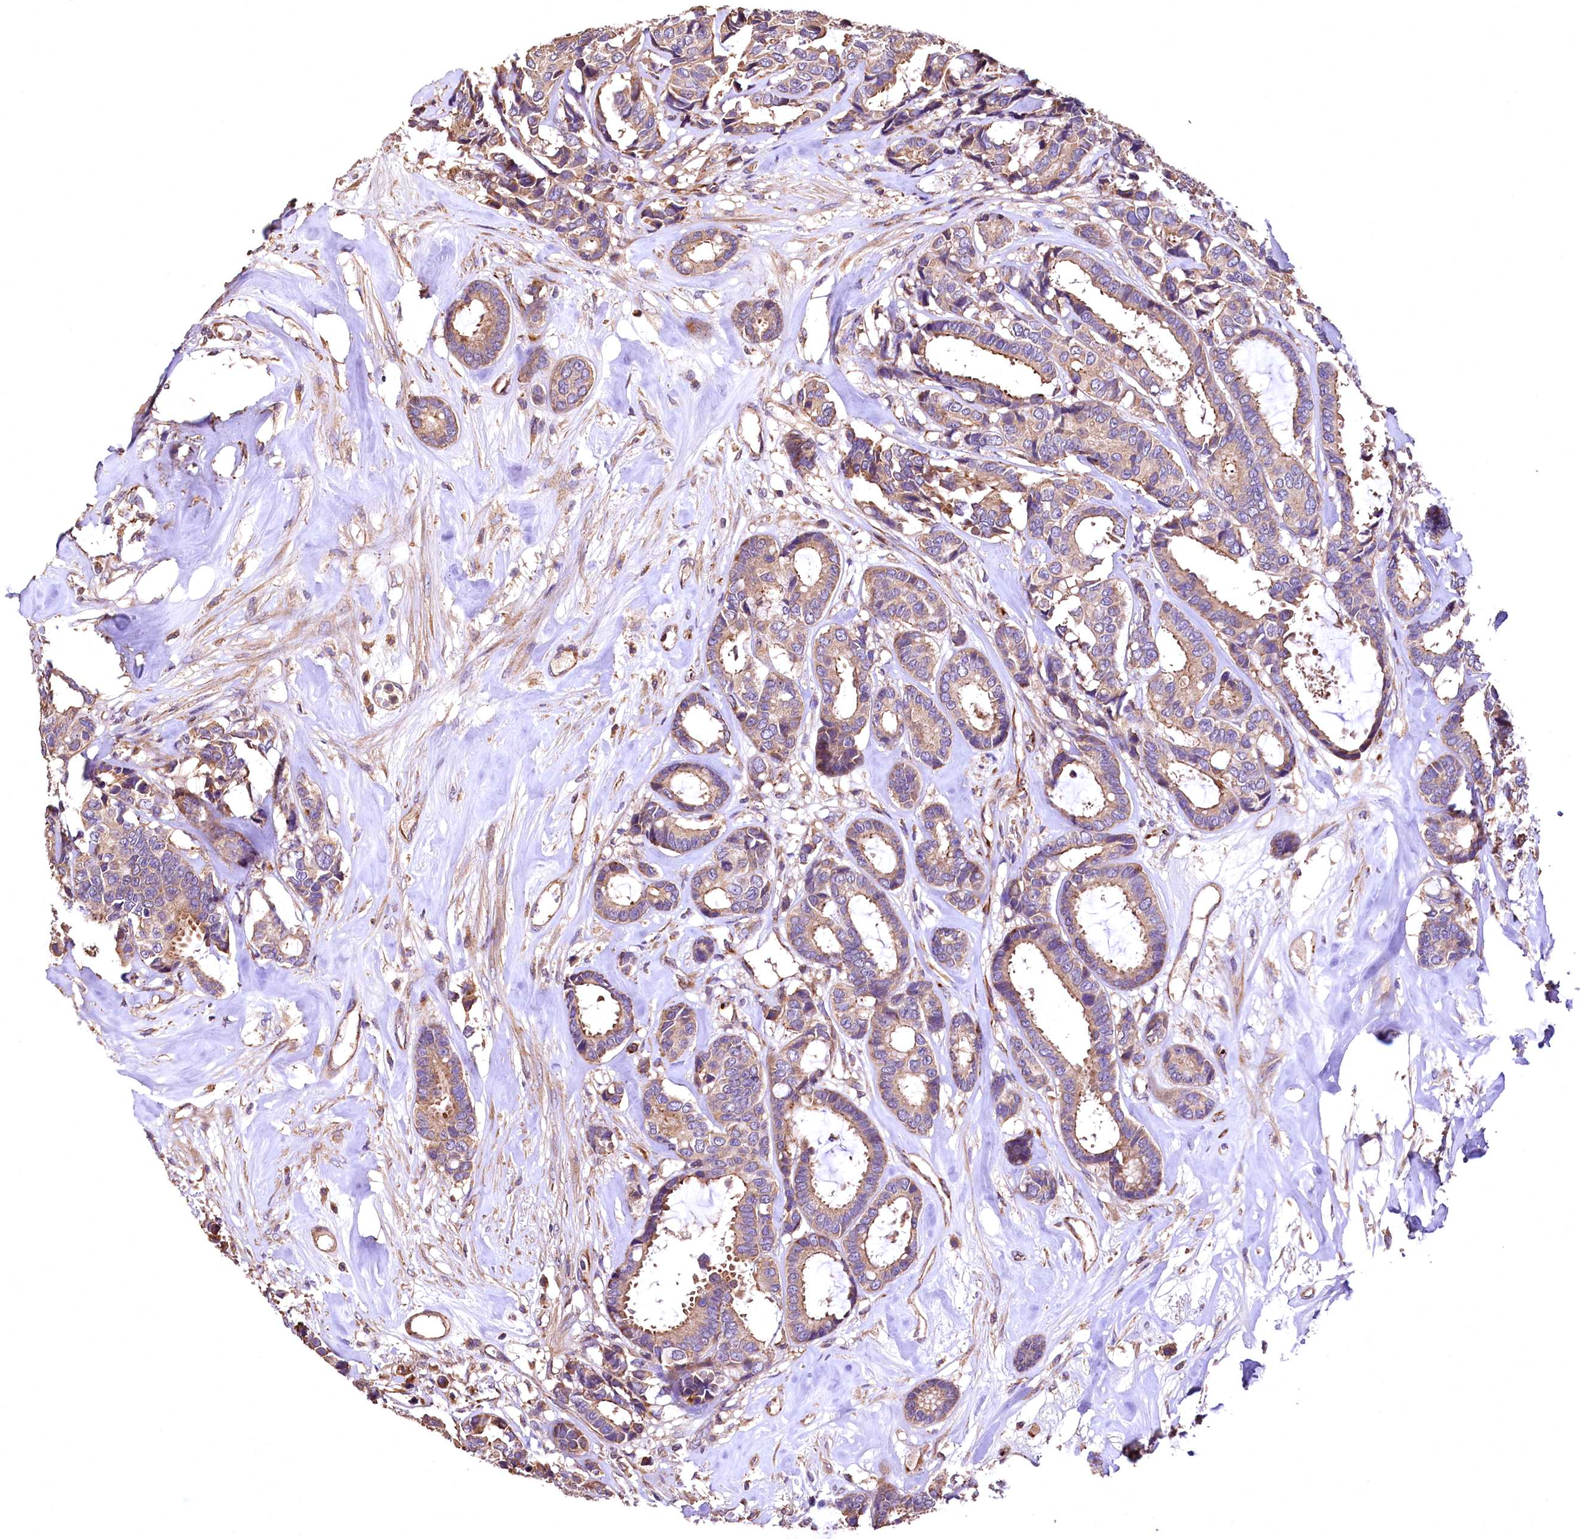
{"staining": {"intensity": "moderate", "quantity": ">75%", "location": "cytoplasmic/membranous"}, "tissue": "breast cancer", "cell_type": "Tumor cells", "image_type": "cancer", "snomed": [{"axis": "morphology", "description": "Duct carcinoma"}, {"axis": "topography", "description": "Breast"}], "caption": "This photomicrograph demonstrates immunohistochemistry (IHC) staining of breast invasive ductal carcinoma, with medium moderate cytoplasmic/membranous staining in approximately >75% of tumor cells.", "gene": "RASSF1", "patient": {"sex": "female", "age": 87}}